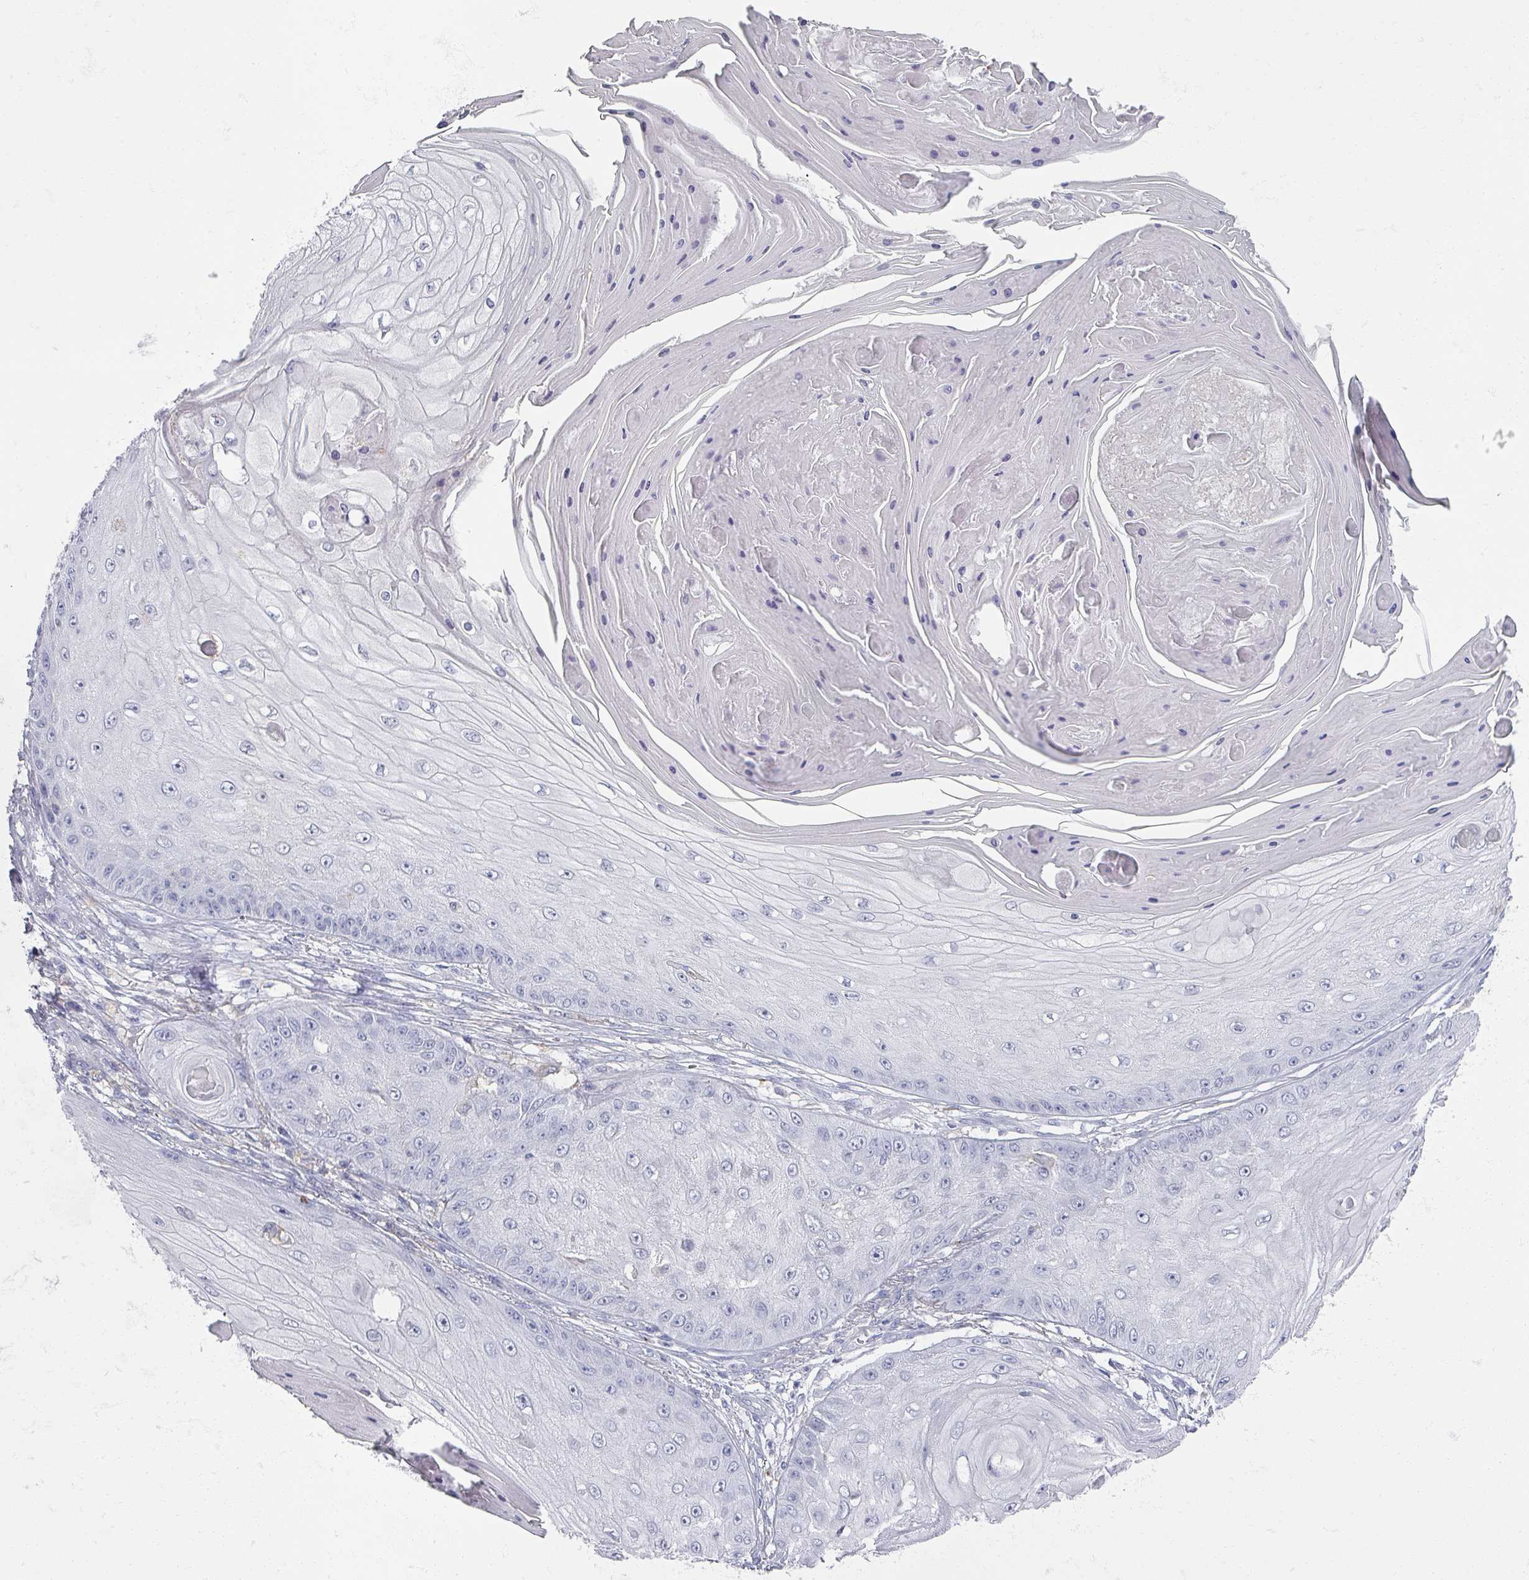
{"staining": {"intensity": "negative", "quantity": "none", "location": "none"}, "tissue": "skin cancer", "cell_type": "Tumor cells", "image_type": "cancer", "snomed": [{"axis": "morphology", "description": "Squamous cell carcinoma, NOS"}, {"axis": "topography", "description": "Skin"}], "caption": "Tumor cells are negative for protein expression in human skin squamous cell carcinoma.", "gene": "OMG", "patient": {"sex": "male", "age": 70}}